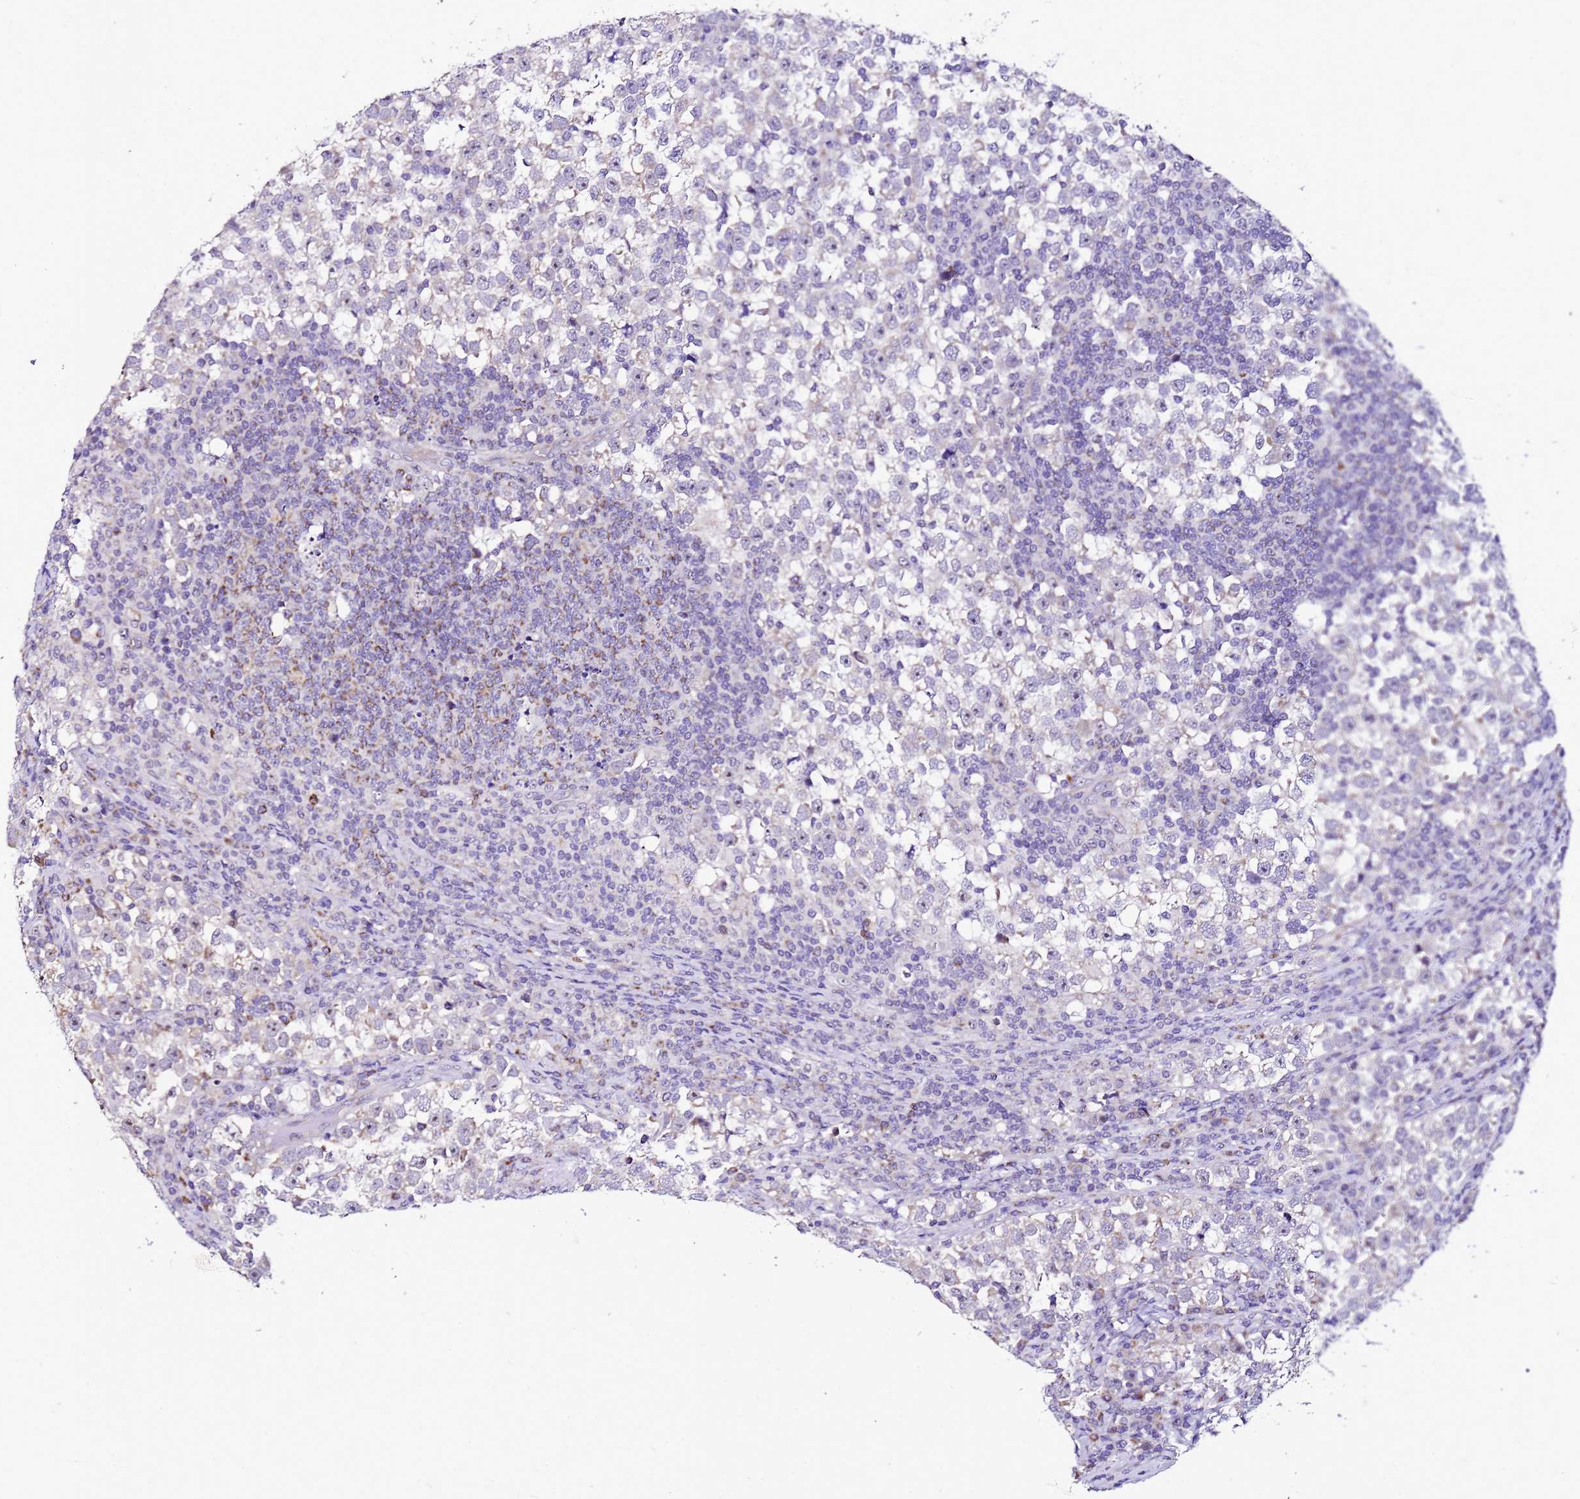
{"staining": {"intensity": "negative", "quantity": "none", "location": "none"}, "tissue": "testis cancer", "cell_type": "Tumor cells", "image_type": "cancer", "snomed": [{"axis": "morphology", "description": "Normal tissue, NOS"}, {"axis": "morphology", "description": "Seminoma, NOS"}, {"axis": "topography", "description": "Testis"}], "caption": "Protein analysis of testis cancer (seminoma) reveals no significant positivity in tumor cells.", "gene": "DPH6", "patient": {"sex": "male", "age": 43}}